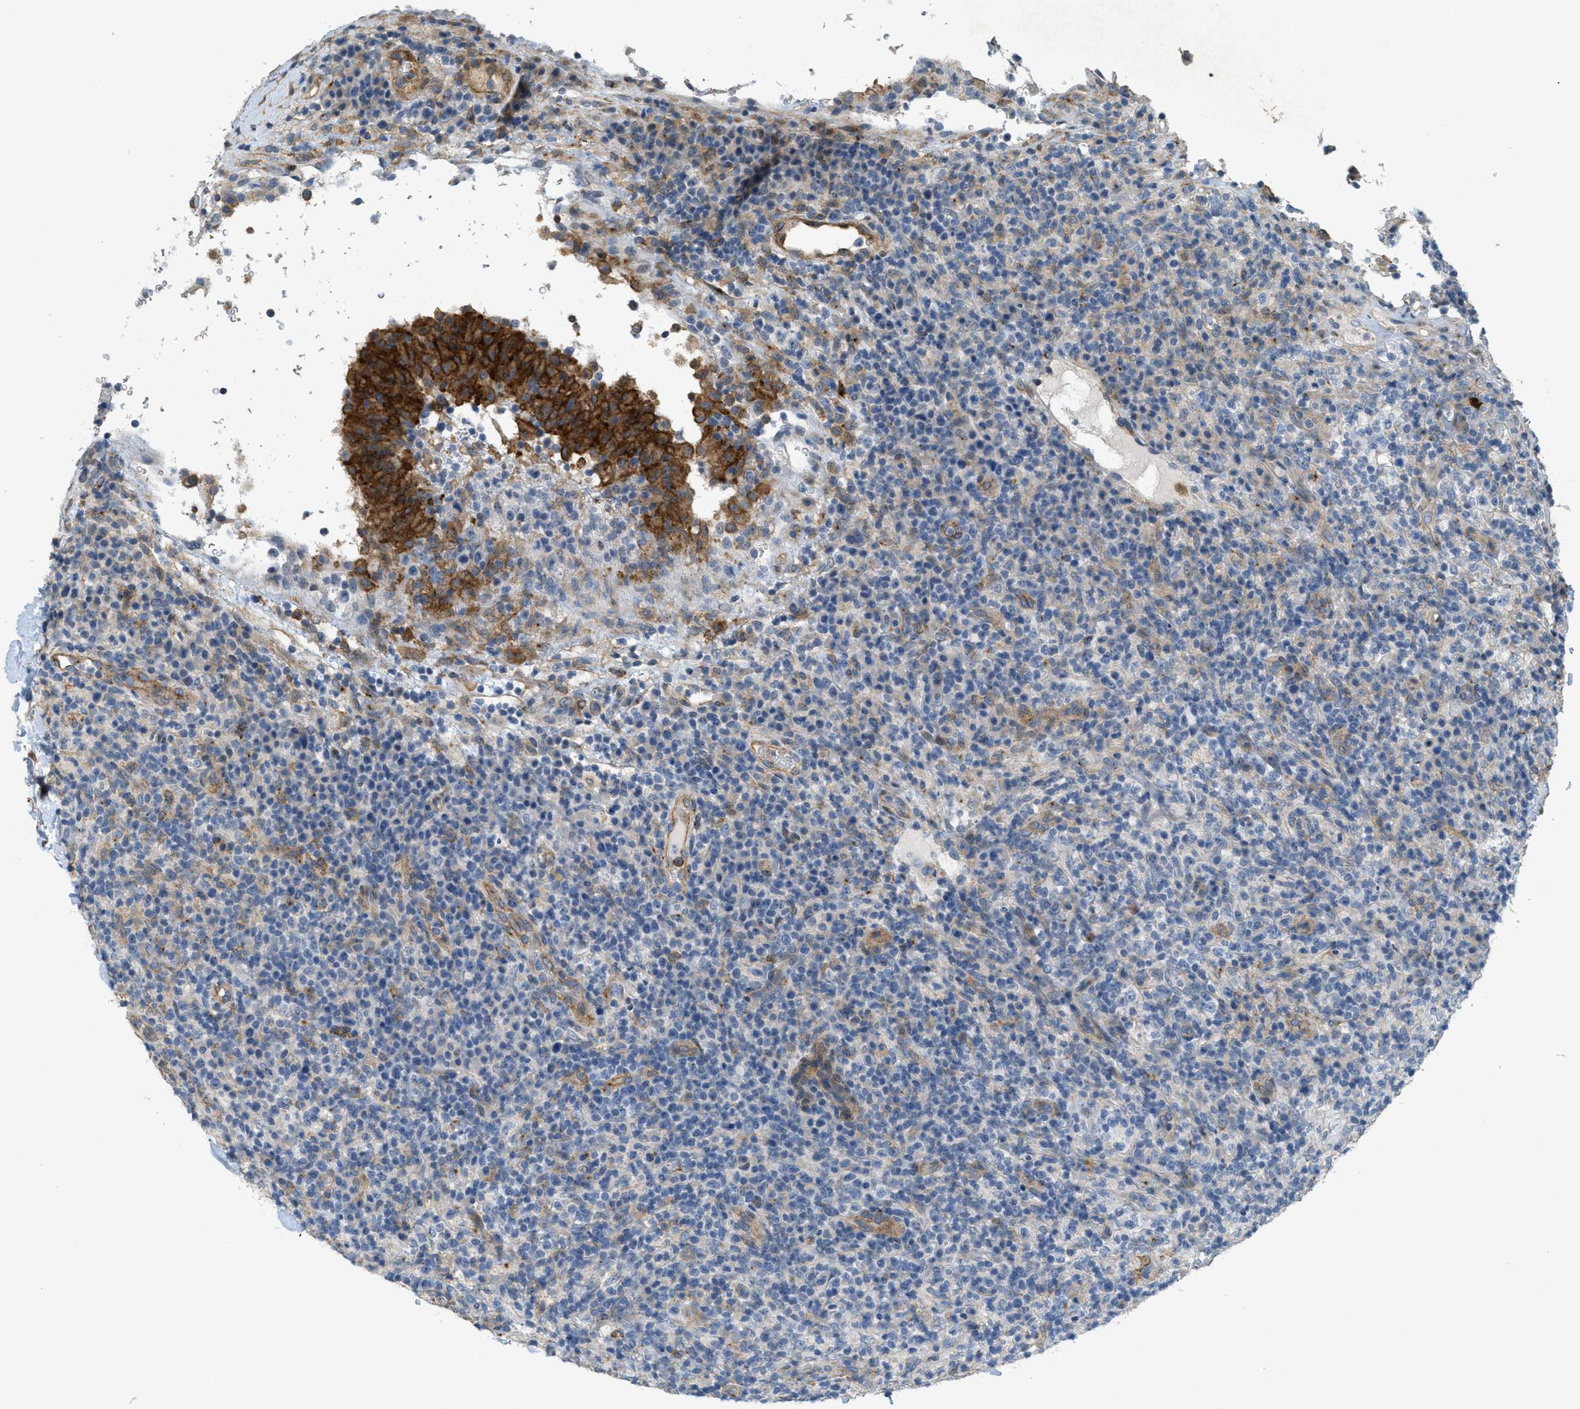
{"staining": {"intensity": "negative", "quantity": "none", "location": "none"}, "tissue": "lymphoma", "cell_type": "Tumor cells", "image_type": "cancer", "snomed": [{"axis": "morphology", "description": "Malignant lymphoma, non-Hodgkin's type, High grade"}, {"axis": "topography", "description": "Lymph node"}], "caption": "Protein analysis of high-grade malignant lymphoma, non-Hodgkin's type reveals no significant positivity in tumor cells.", "gene": "ADCY5", "patient": {"sex": "female", "age": 76}}